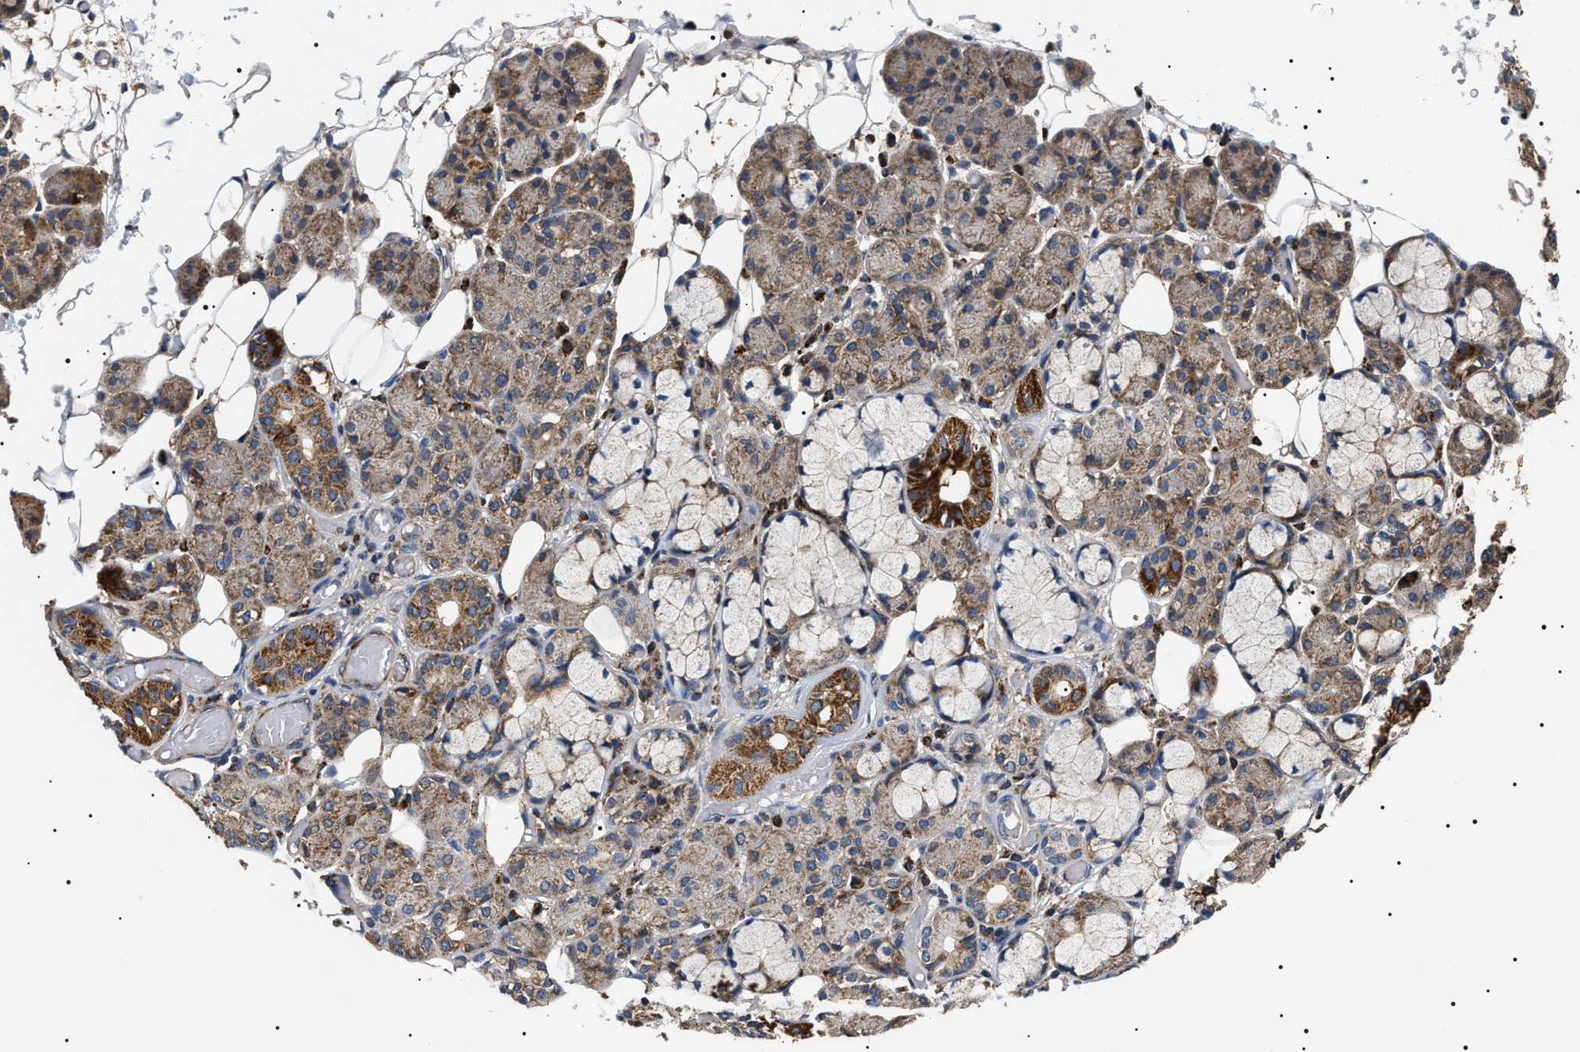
{"staining": {"intensity": "moderate", "quantity": ">75%", "location": "cytoplasmic/membranous"}, "tissue": "salivary gland", "cell_type": "Glandular cells", "image_type": "normal", "snomed": [{"axis": "morphology", "description": "Normal tissue, NOS"}, {"axis": "topography", "description": "Salivary gland"}], "caption": "Salivary gland stained with a brown dye displays moderate cytoplasmic/membranous positive staining in about >75% of glandular cells.", "gene": "OXSM", "patient": {"sex": "male", "age": 63}}